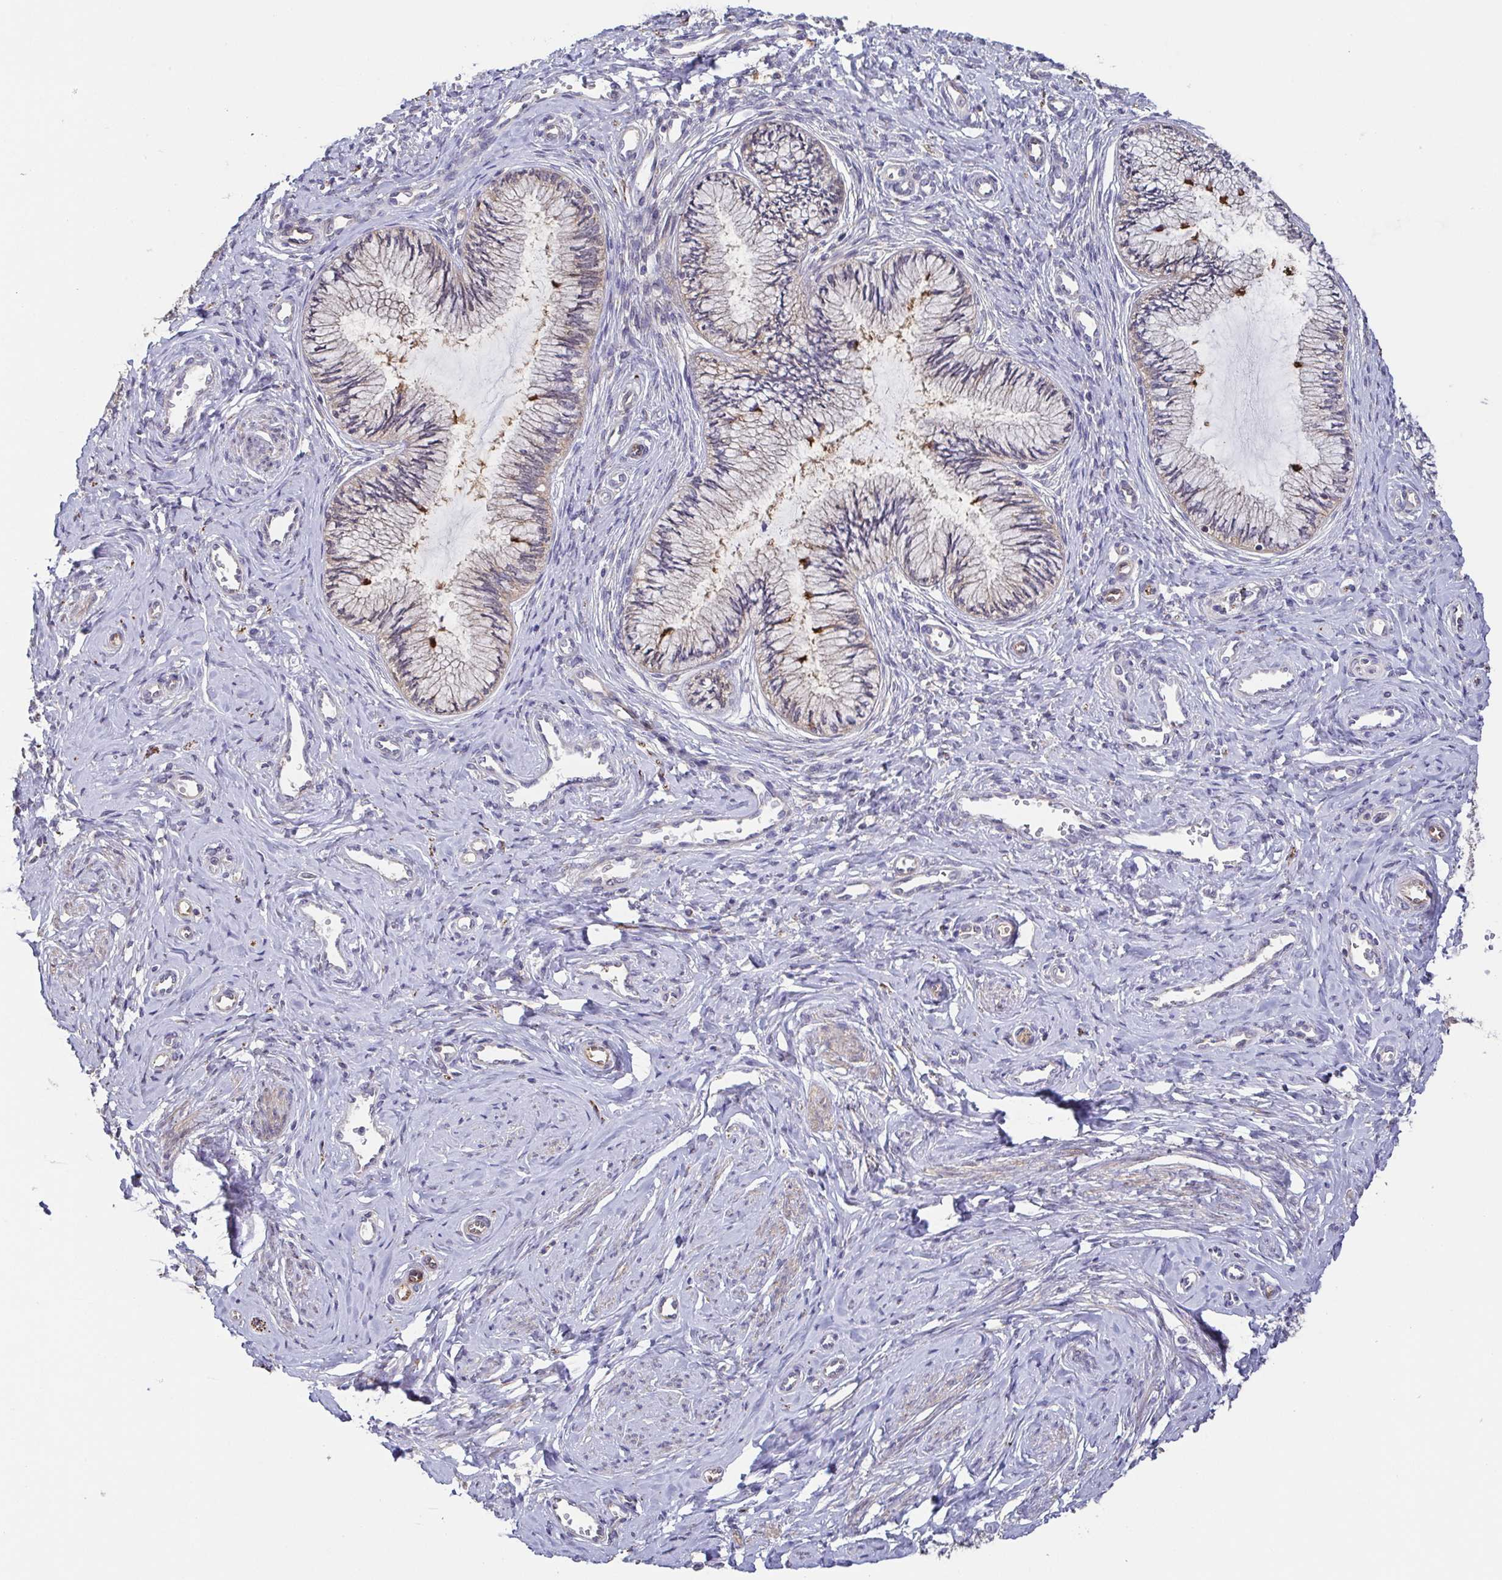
{"staining": {"intensity": "negative", "quantity": "none", "location": "none"}, "tissue": "cervix", "cell_type": "Glandular cells", "image_type": "normal", "snomed": [{"axis": "morphology", "description": "Normal tissue, NOS"}, {"axis": "topography", "description": "Cervix"}], "caption": "Immunohistochemistry photomicrograph of benign cervix: cervix stained with DAB exhibits no significant protein staining in glandular cells. (DAB immunohistochemistry (IHC), high magnification).", "gene": "EIF3D", "patient": {"sex": "female", "age": 24}}